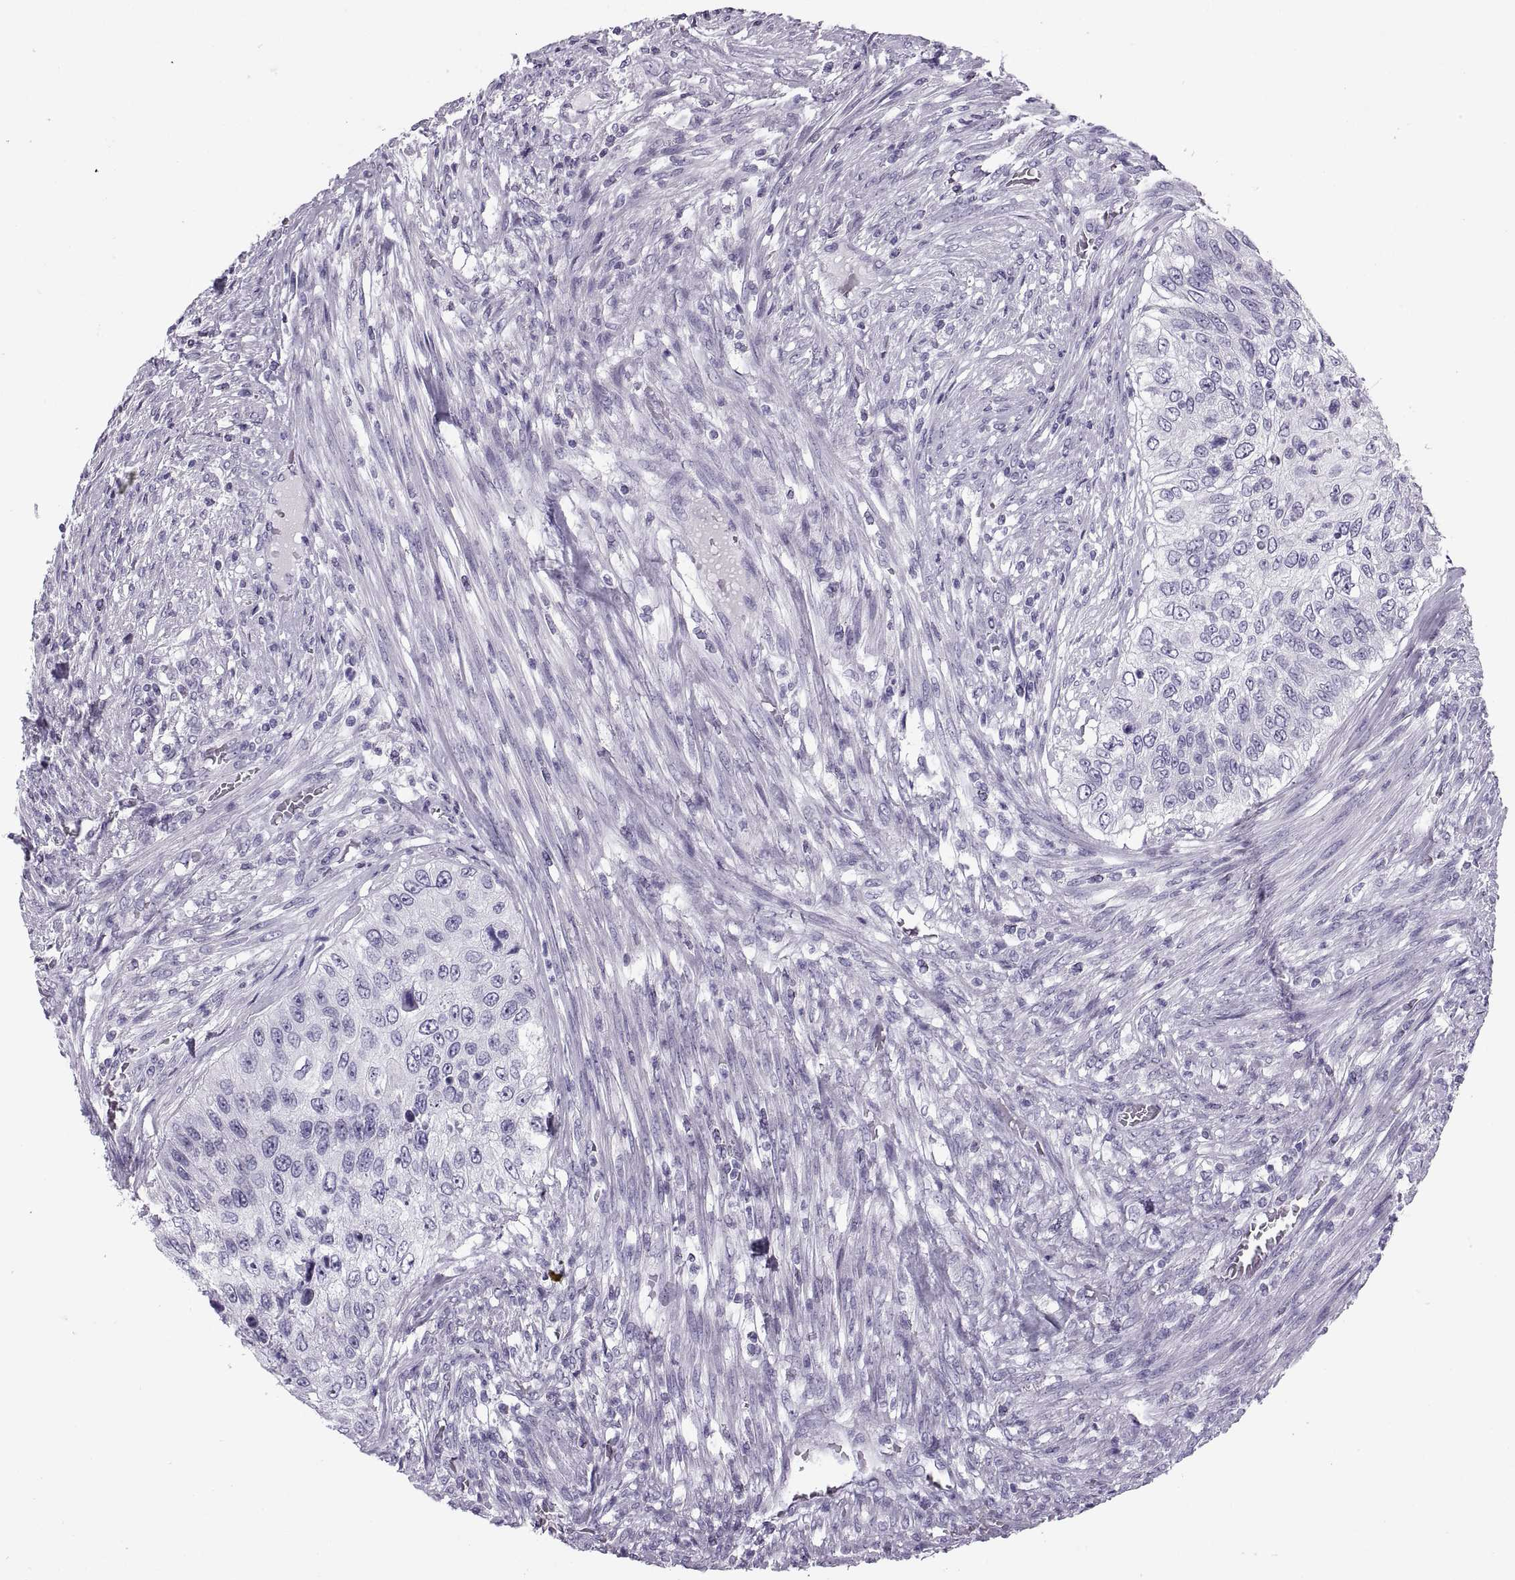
{"staining": {"intensity": "negative", "quantity": "none", "location": "none"}, "tissue": "urothelial cancer", "cell_type": "Tumor cells", "image_type": "cancer", "snomed": [{"axis": "morphology", "description": "Urothelial carcinoma, High grade"}, {"axis": "topography", "description": "Urinary bladder"}], "caption": "Immunohistochemical staining of urothelial cancer displays no significant positivity in tumor cells.", "gene": "RLBP1", "patient": {"sex": "female", "age": 60}}